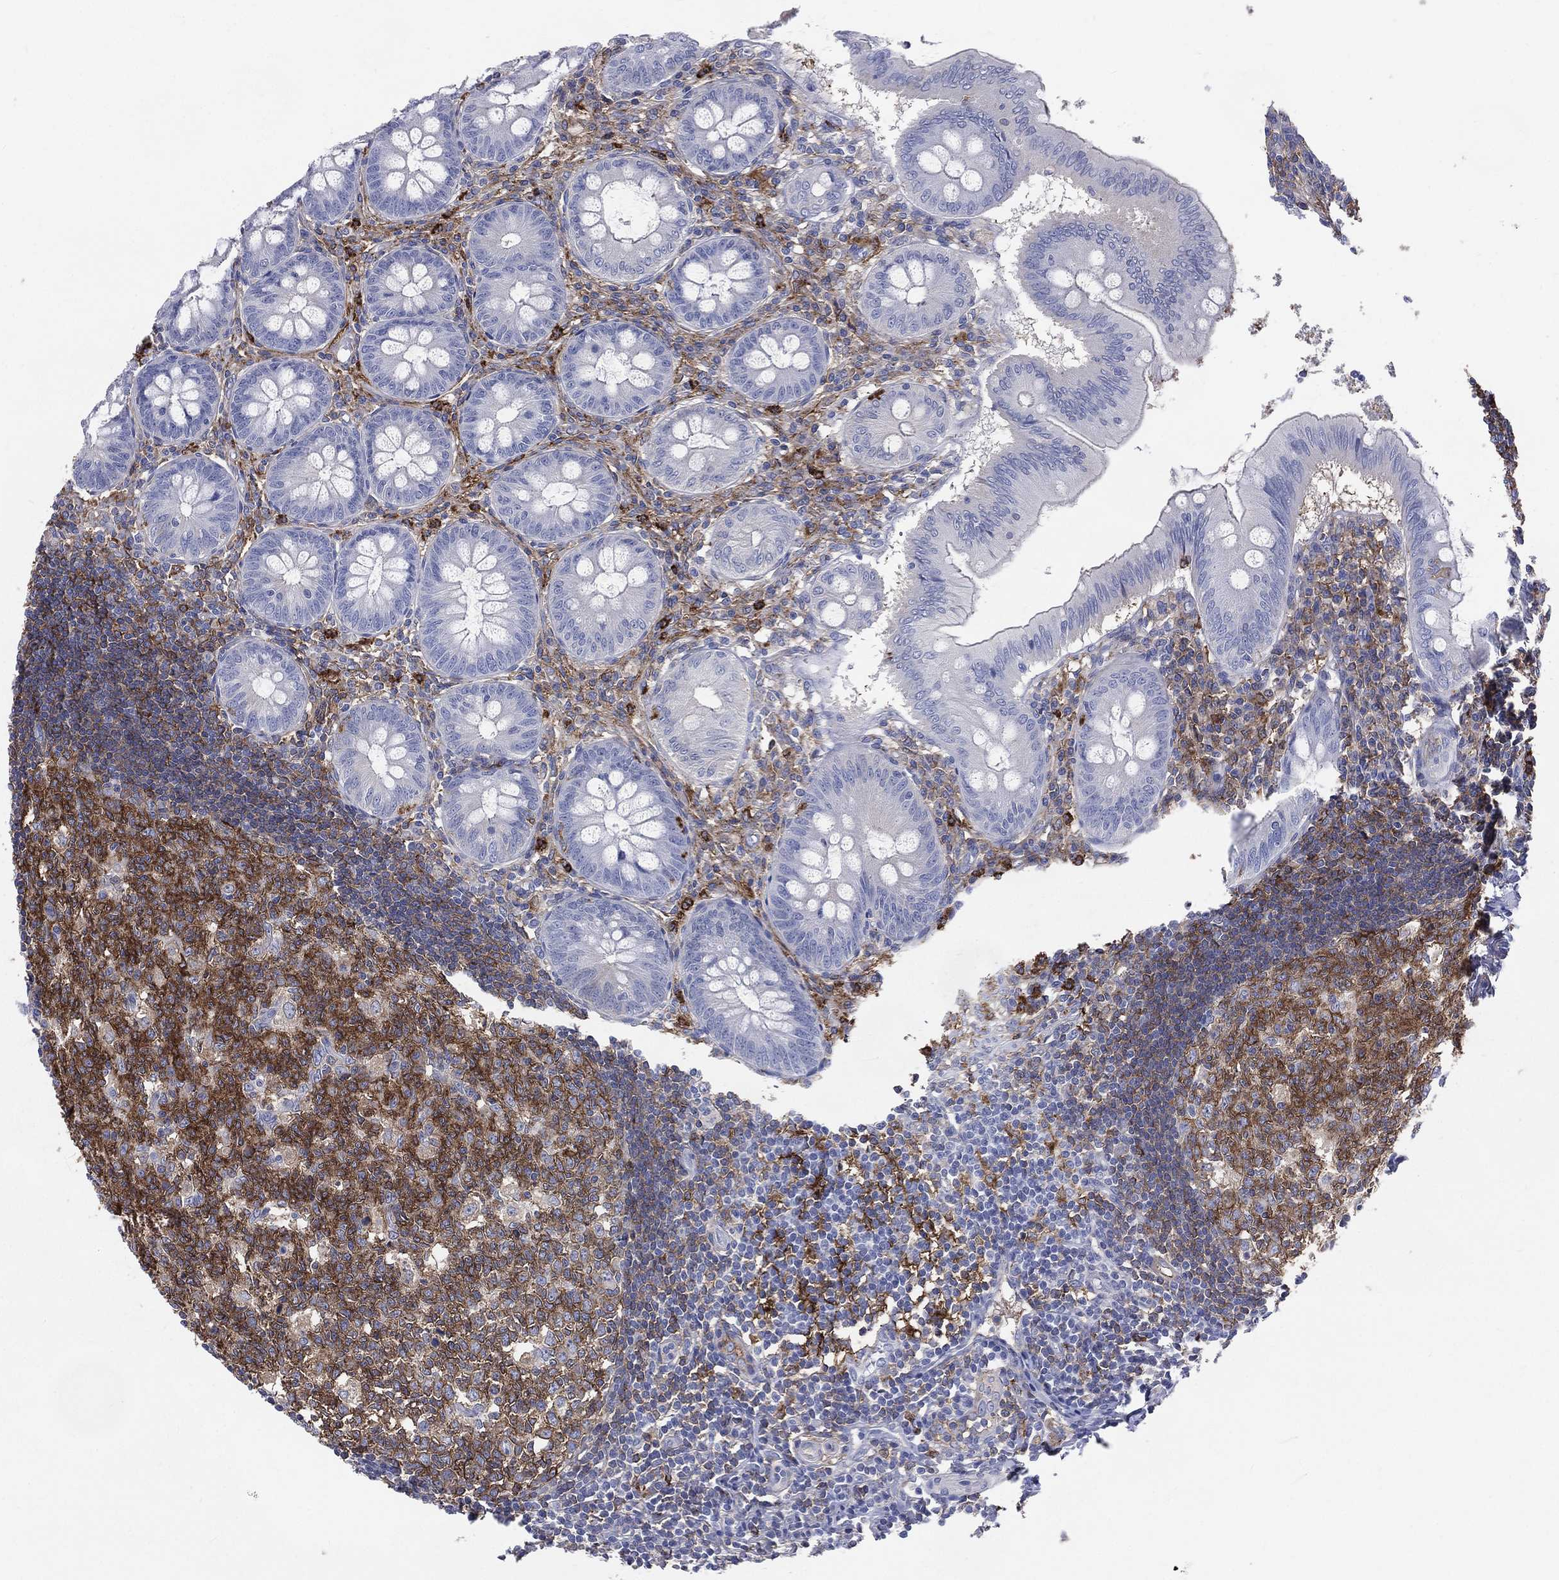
{"staining": {"intensity": "negative", "quantity": "none", "location": "none"}, "tissue": "appendix", "cell_type": "Glandular cells", "image_type": "normal", "snomed": [{"axis": "morphology", "description": "Normal tissue, NOS"}, {"axis": "morphology", "description": "Inflammation, NOS"}, {"axis": "topography", "description": "Appendix"}], "caption": "Immunohistochemistry of unremarkable appendix demonstrates no staining in glandular cells.", "gene": "BASP1", "patient": {"sex": "male", "age": 16}}